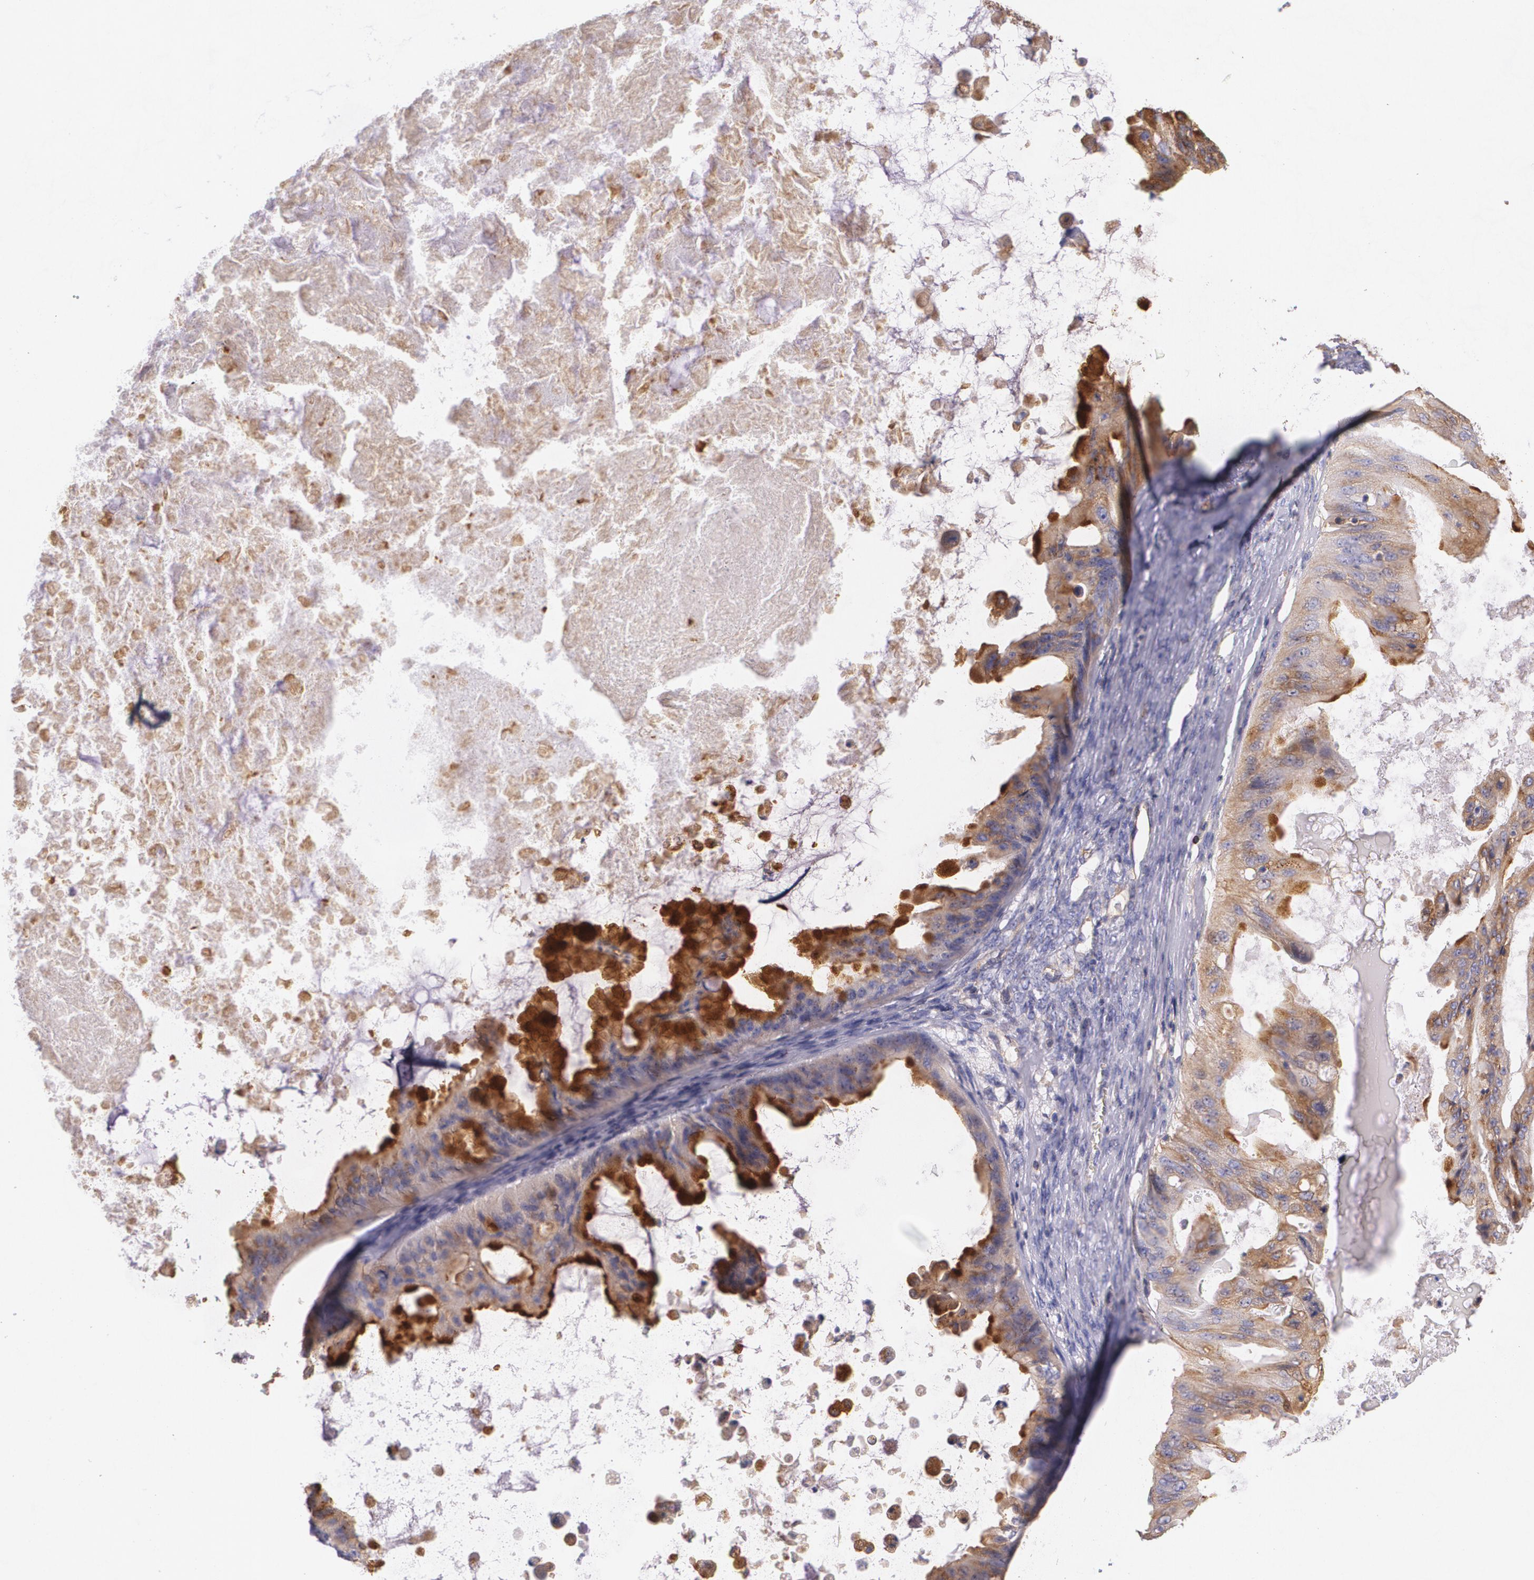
{"staining": {"intensity": "weak", "quantity": "25%-75%", "location": "cytoplasmic/membranous"}, "tissue": "ovarian cancer", "cell_type": "Tumor cells", "image_type": "cancer", "snomed": [{"axis": "morphology", "description": "Cystadenocarcinoma, mucinous, NOS"}, {"axis": "topography", "description": "Ovary"}], "caption": "Mucinous cystadenocarcinoma (ovarian) stained with DAB (3,3'-diaminobenzidine) immunohistochemistry demonstrates low levels of weak cytoplasmic/membranous positivity in approximately 25%-75% of tumor cells.", "gene": "B2M", "patient": {"sex": "female", "age": 37}}